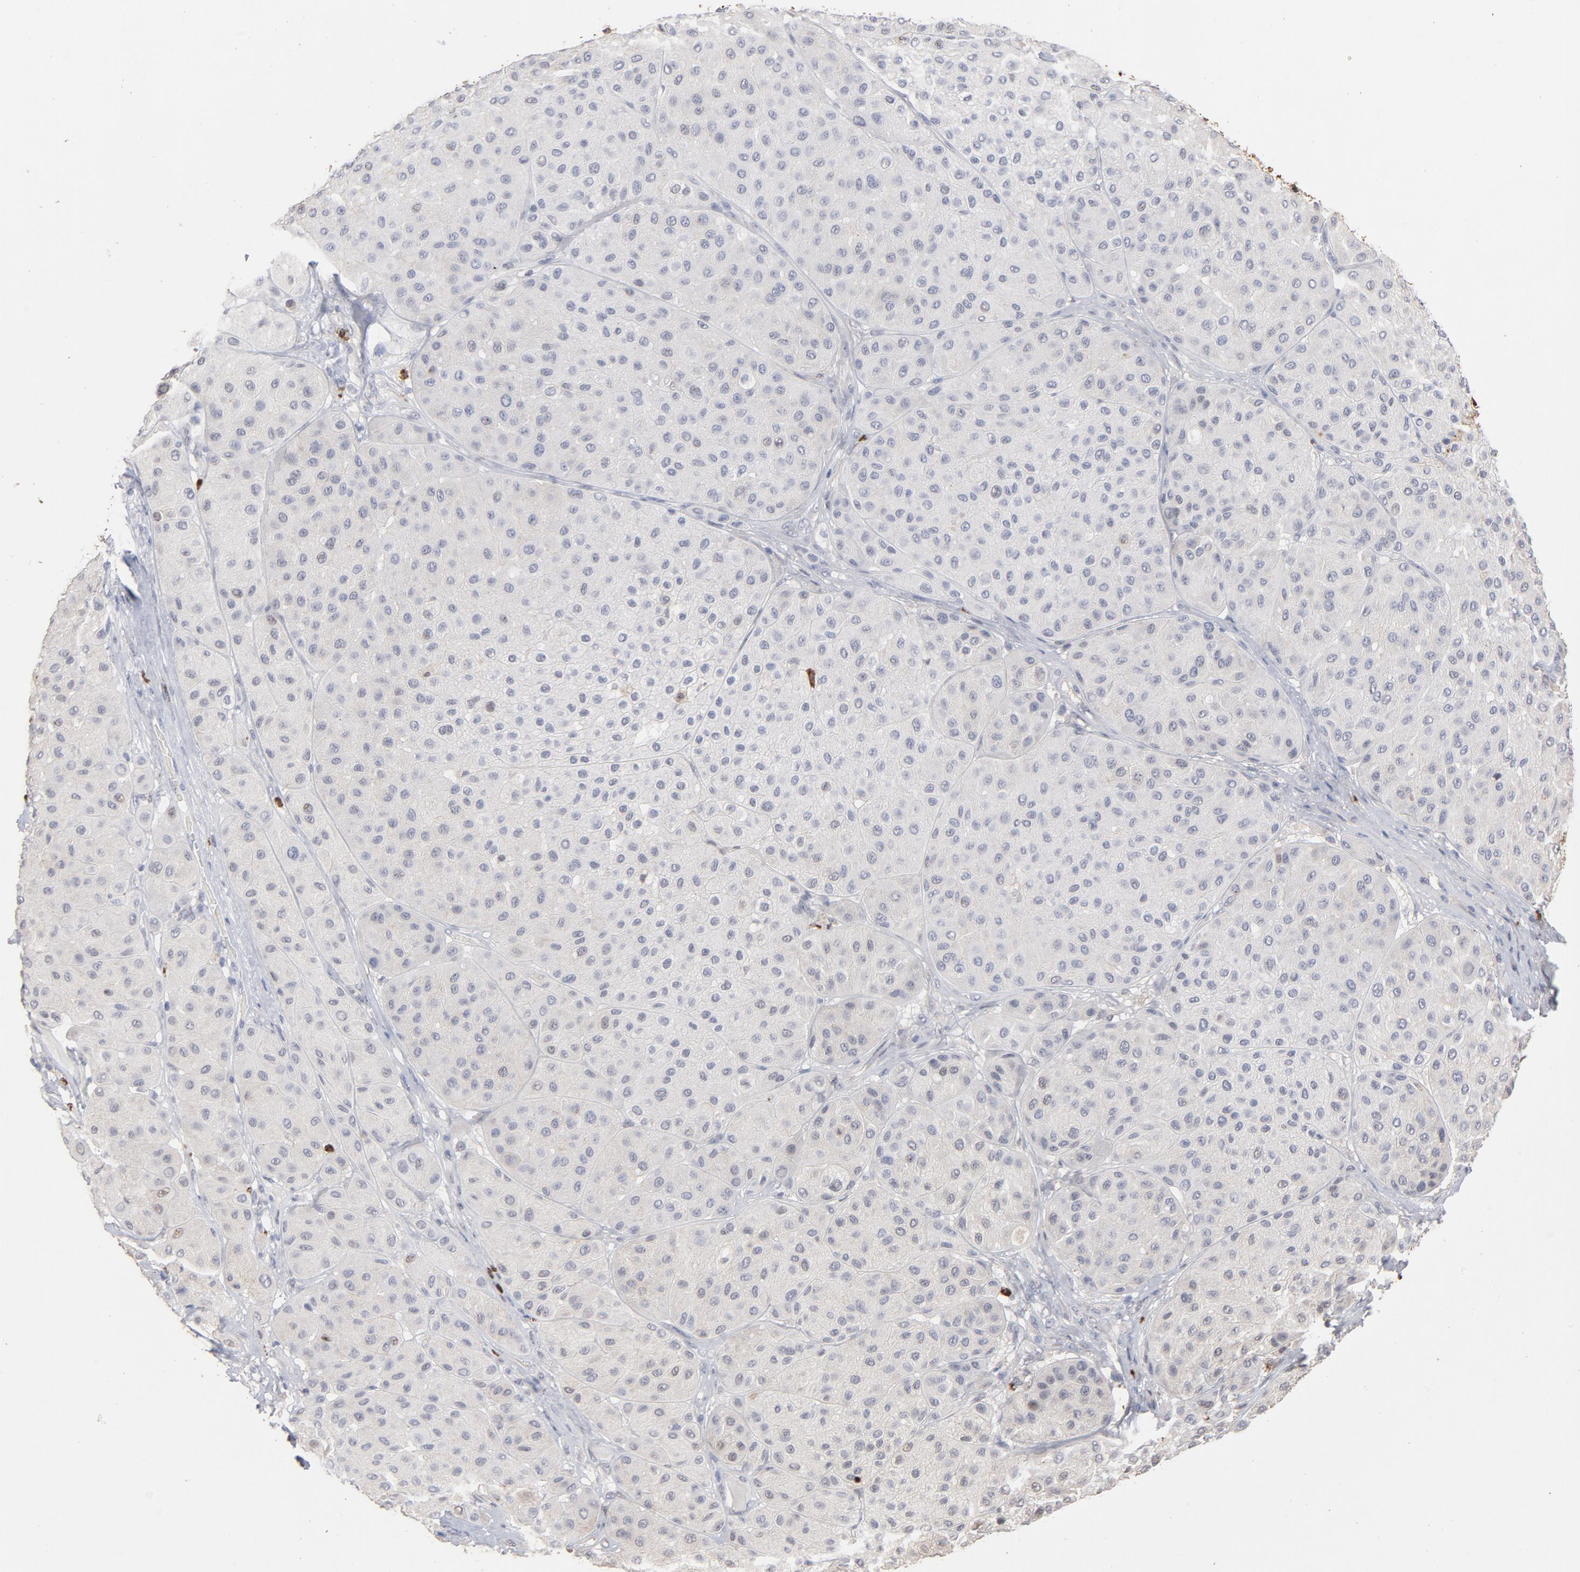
{"staining": {"intensity": "weak", "quantity": "<25%", "location": "cytoplasmic/membranous,nuclear"}, "tissue": "melanoma", "cell_type": "Tumor cells", "image_type": "cancer", "snomed": [{"axis": "morphology", "description": "Normal tissue, NOS"}, {"axis": "morphology", "description": "Malignant melanoma, Metastatic site"}, {"axis": "topography", "description": "Skin"}], "caption": "Protein analysis of melanoma exhibits no significant positivity in tumor cells.", "gene": "PNMA1", "patient": {"sex": "male", "age": 41}}